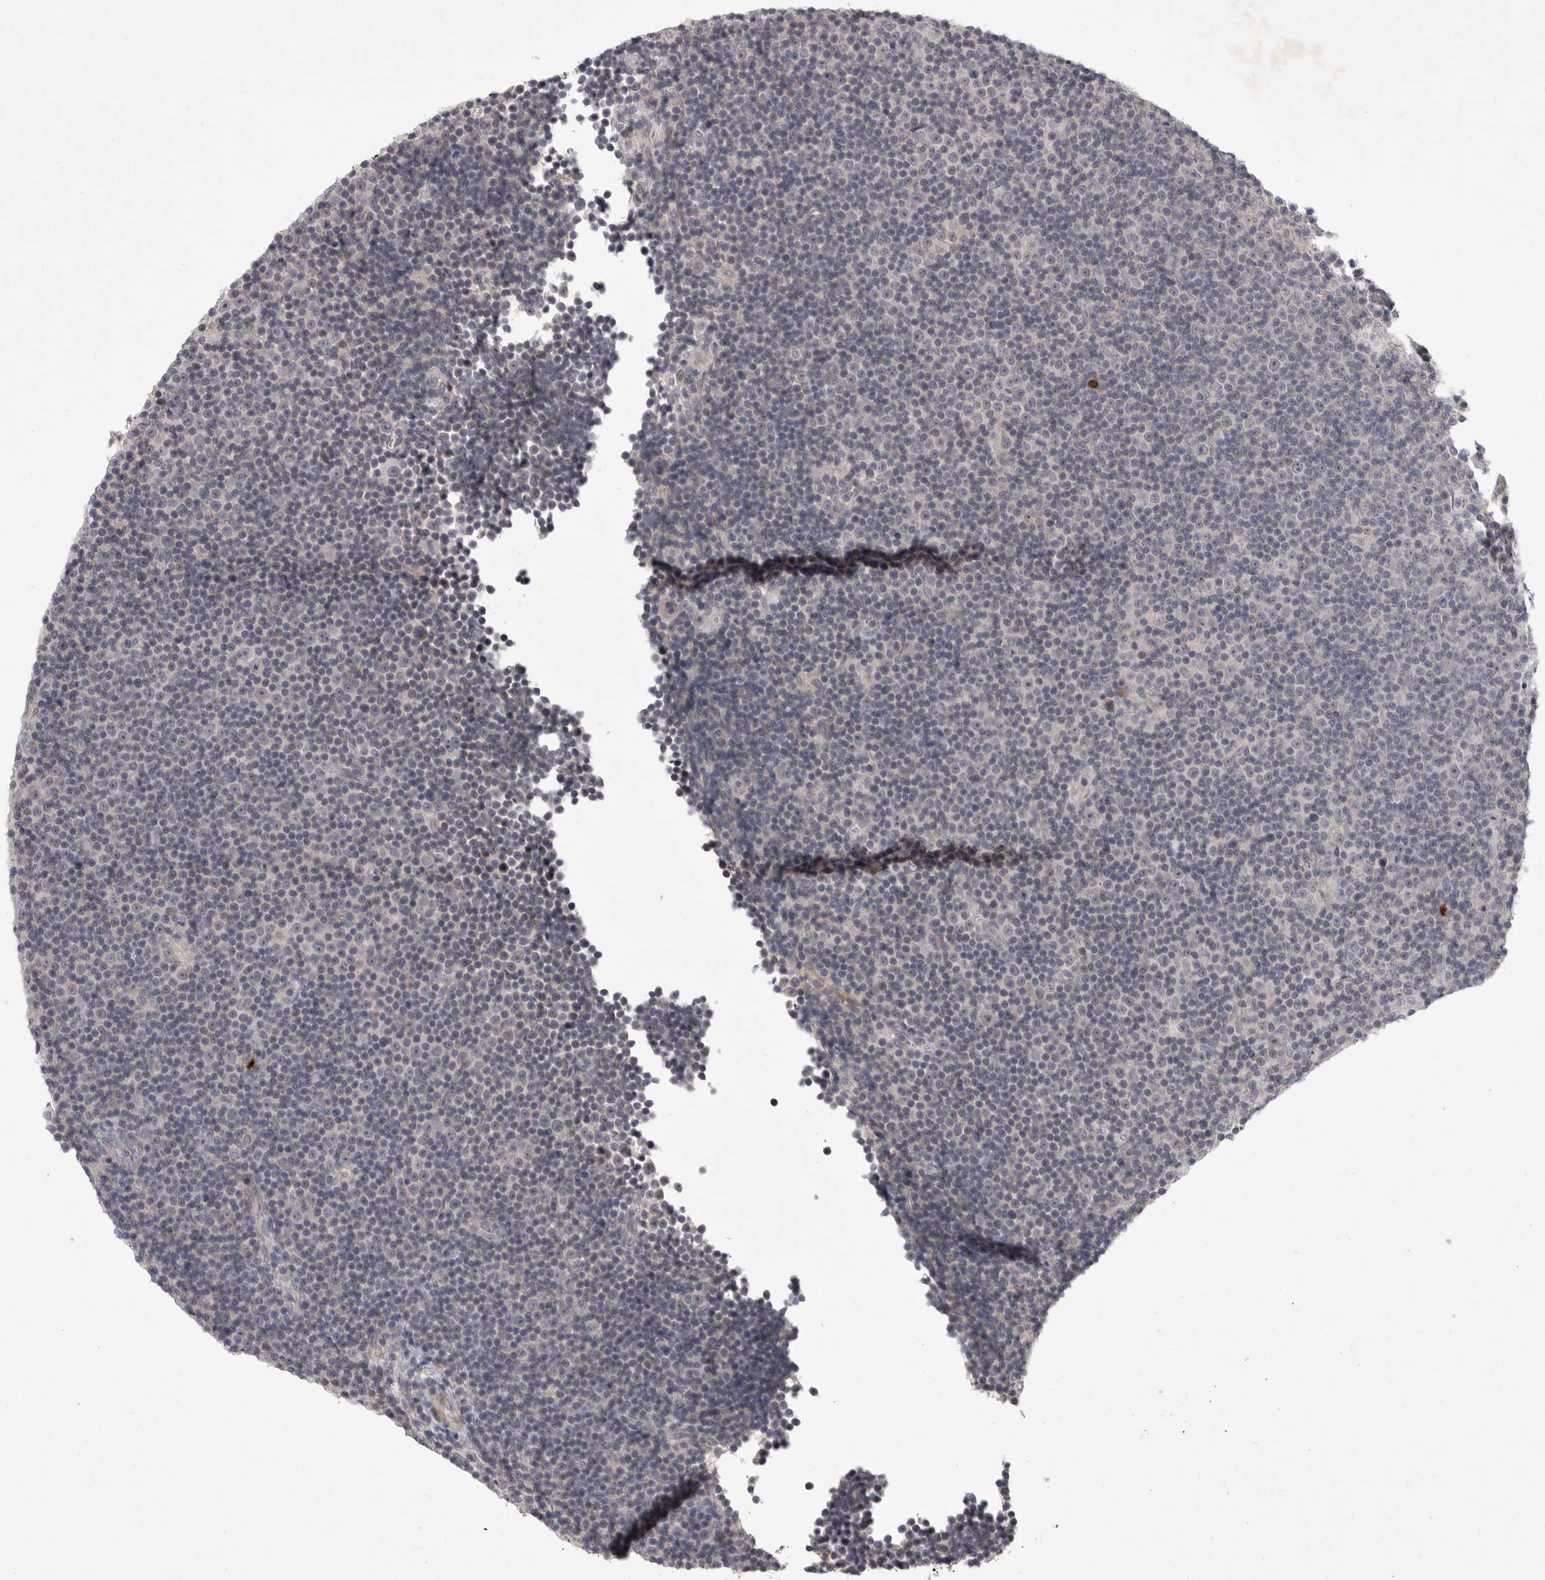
{"staining": {"intensity": "negative", "quantity": "none", "location": "none"}, "tissue": "lymphoma", "cell_type": "Tumor cells", "image_type": "cancer", "snomed": [{"axis": "morphology", "description": "Malignant lymphoma, non-Hodgkin's type, Low grade"}, {"axis": "topography", "description": "Lymph node"}], "caption": "IHC micrograph of human lymphoma stained for a protein (brown), which demonstrates no positivity in tumor cells.", "gene": "UBE3D", "patient": {"sex": "female", "age": 67}}